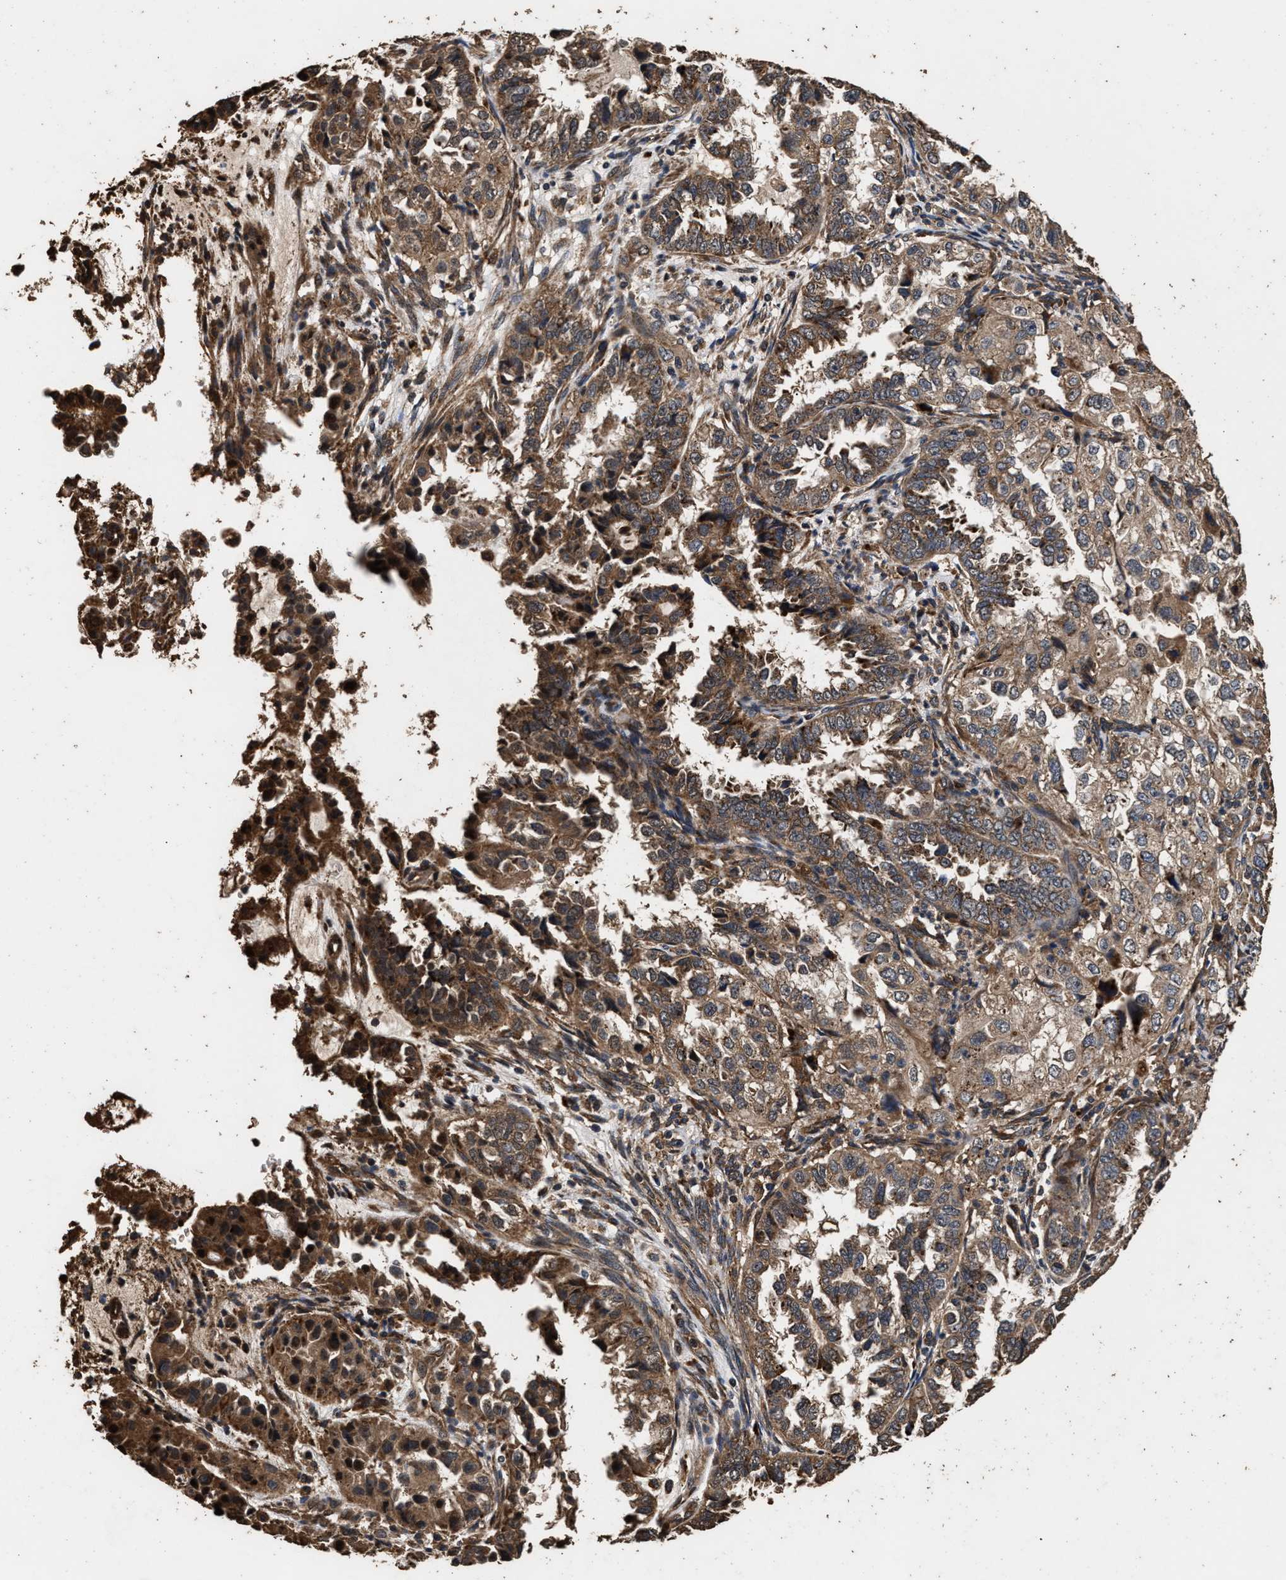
{"staining": {"intensity": "moderate", "quantity": ">75%", "location": "cytoplasmic/membranous"}, "tissue": "endometrial cancer", "cell_type": "Tumor cells", "image_type": "cancer", "snomed": [{"axis": "morphology", "description": "Adenocarcinoma, NOS"}, {"axis": "topography", "description": "Endometrium"}], "caption": "This histopathology image exhibits adenocarcinoma (endometrial) stained with immunohistochemistry (IHC) to label a protein in brown. The cytoplasmic/membranous of tumor cells show moderate positivity for the protein. Nuclei are counter-stained blue.", "gene": "KYAT1", "patient": {"sex": "female", "age": 85}}